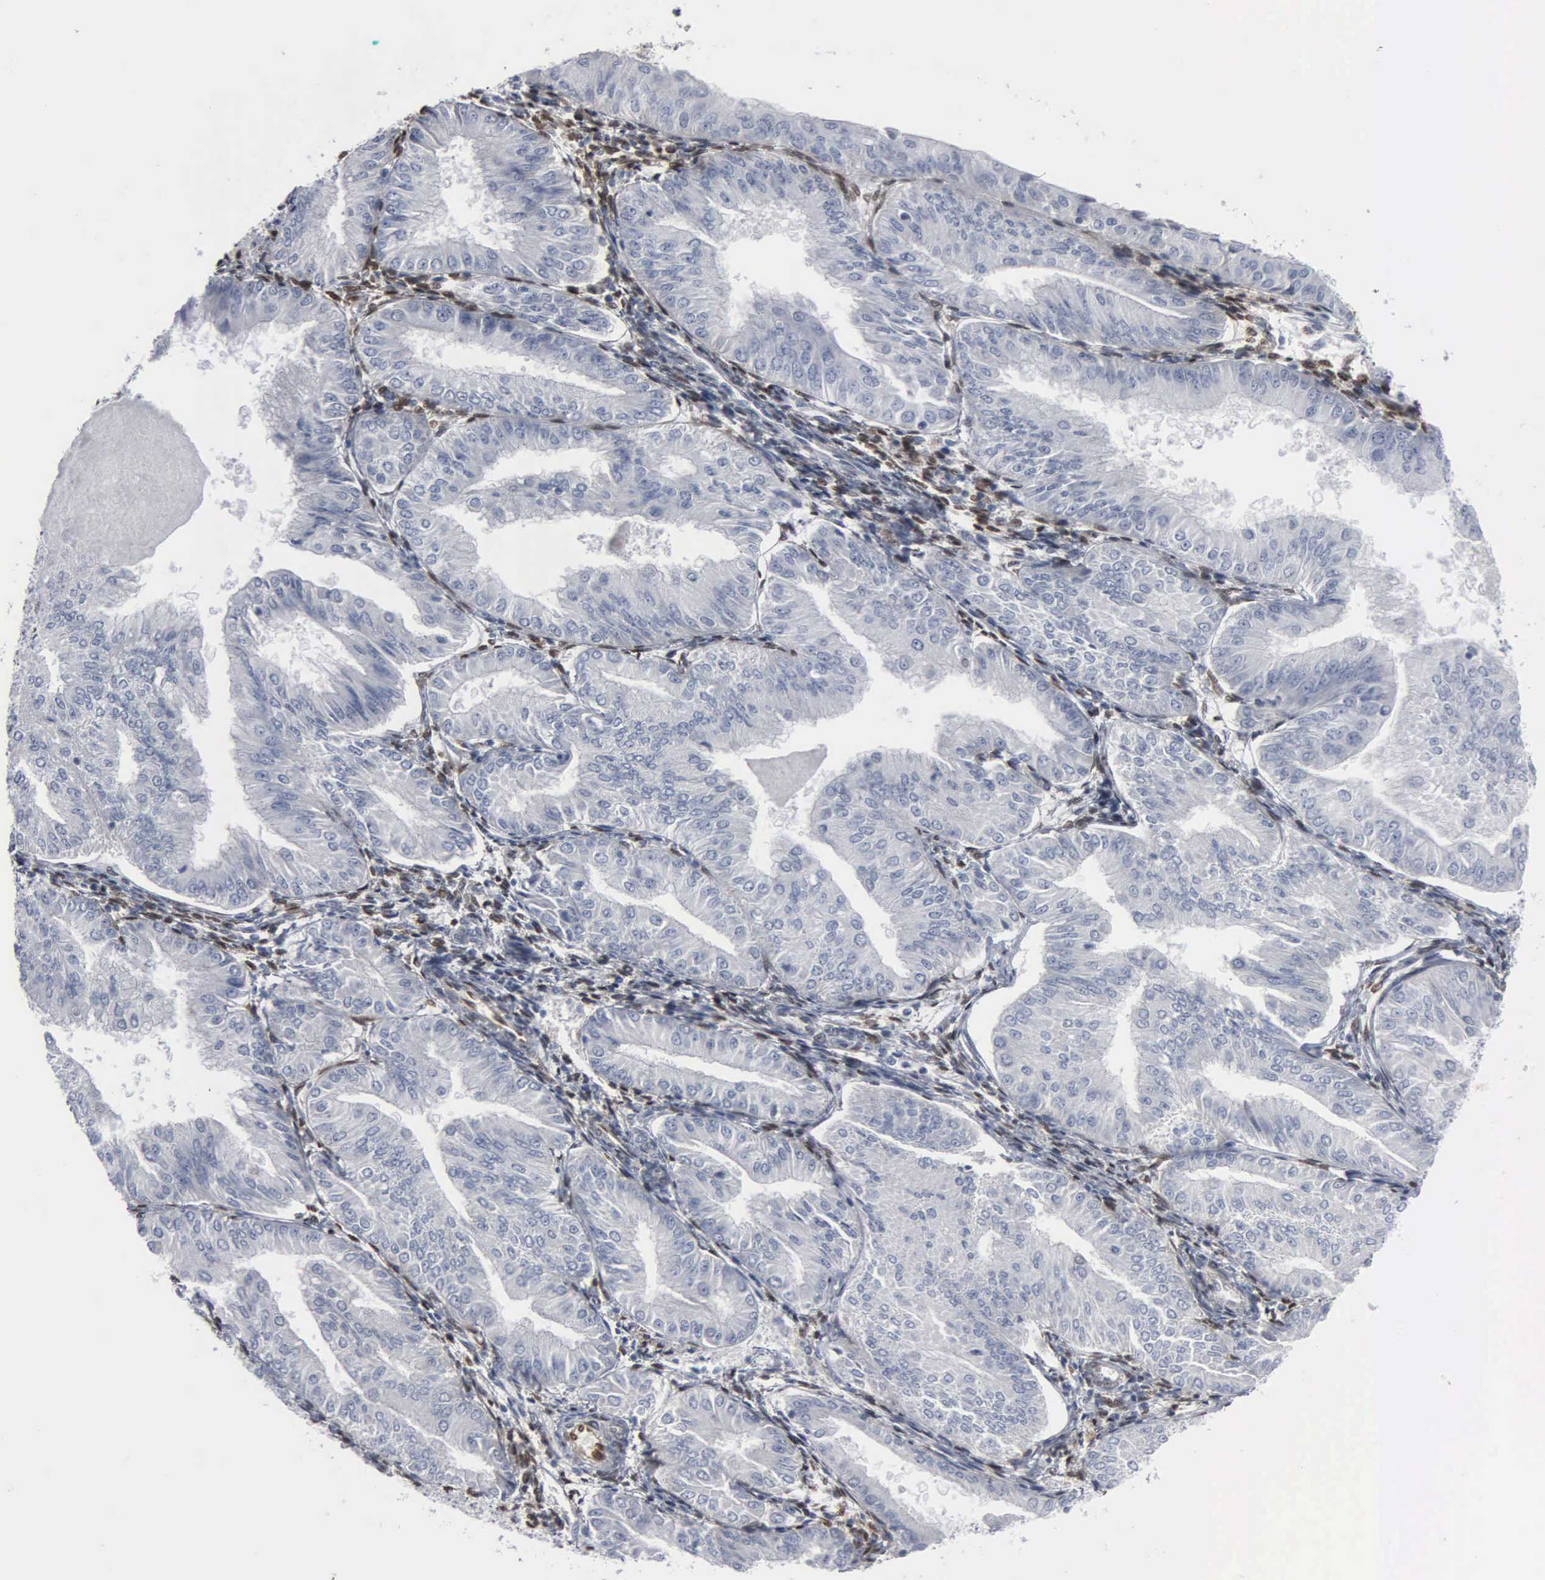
{"staining": {"intensity": "negative", "quantity": "none", "location": "none"}, "tissue": "endometrial cancer", "cell_type": "Tumor cells", "image_type": "cancer", "snomed": [{"axis": "morphology", "description": "Adenocarcinoma, NOS"}, {"axis": "topography", "description": "Endometrium"}], "caption": "Immunohistochemistry (IHC) of human endometrial adenocarcinoma exhibits no expression in tumor cells.", "gene": "FGF2", "patient": {"sex": "female", "age": 53}}